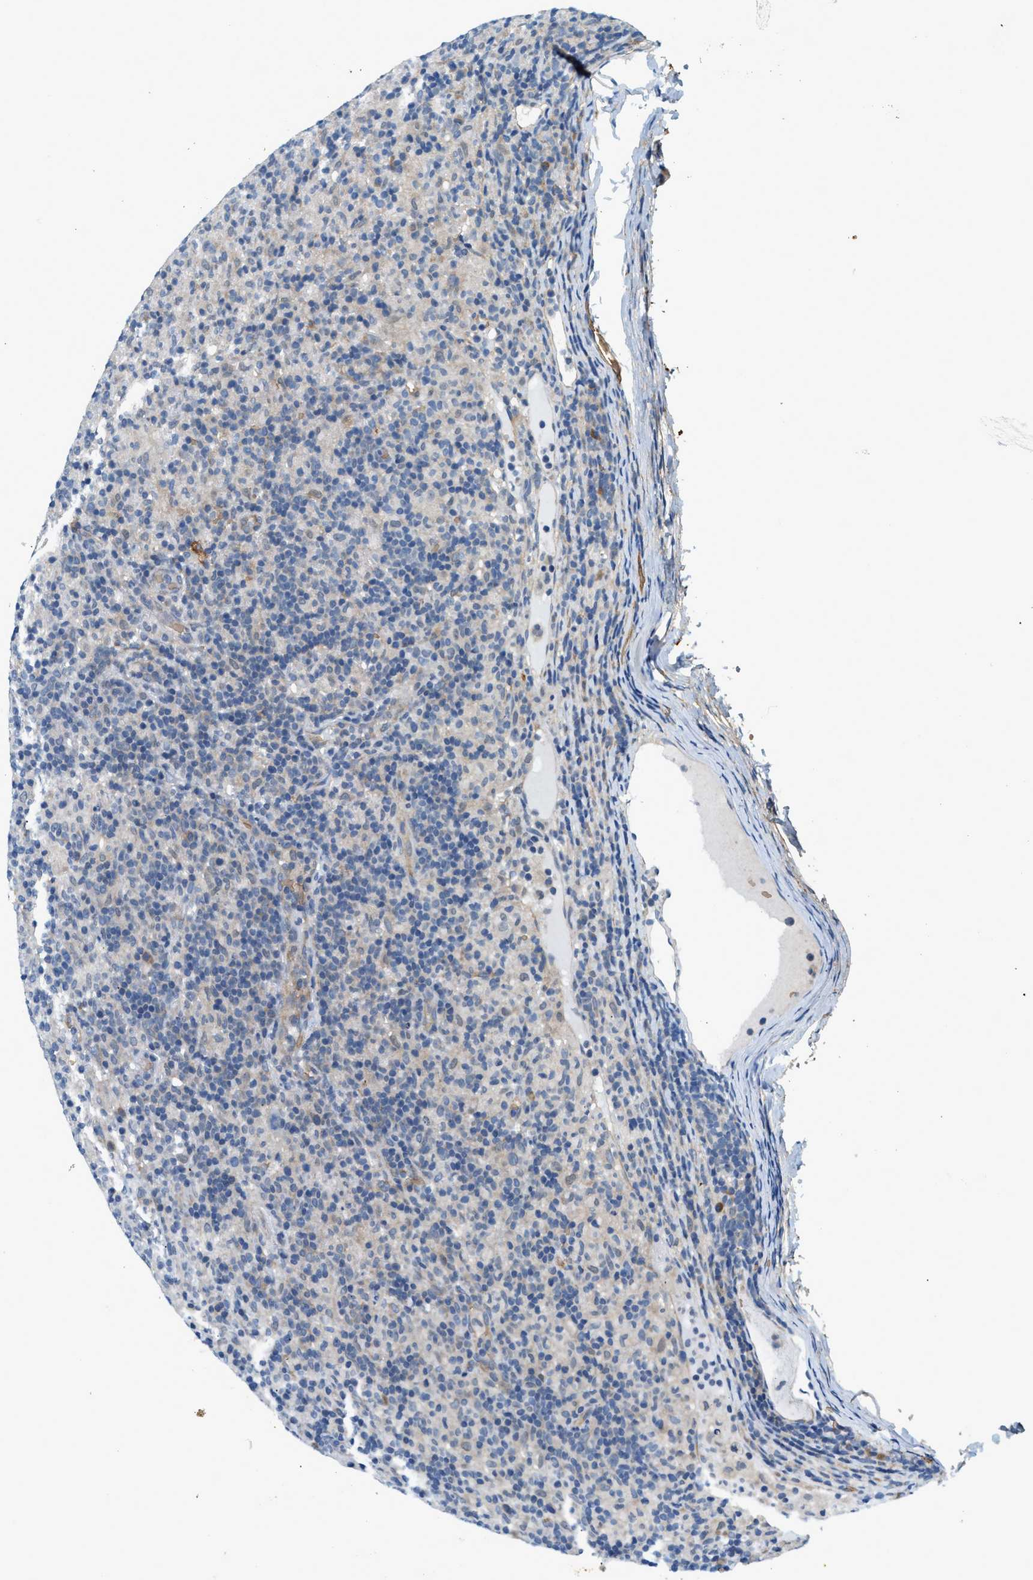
{"staining": {"intensity": "negative", "quantity": "none", "location": "none"}, "tissue": "lymphoma", "cell_type": "Tumor cells", "image_type": "cancer", "snomed": [{"axis": "morphology", "description": "Hodgkin's disease, NOS"}, {"axis": "topography", "description": "Lymph node"}], "caption": "This is an immunohistochemistry (IHC) image of human lymphoma. There is no staining in tumor cells.", "gene": "CYTH2", "patient": {"sex": "male", "age": 70}}